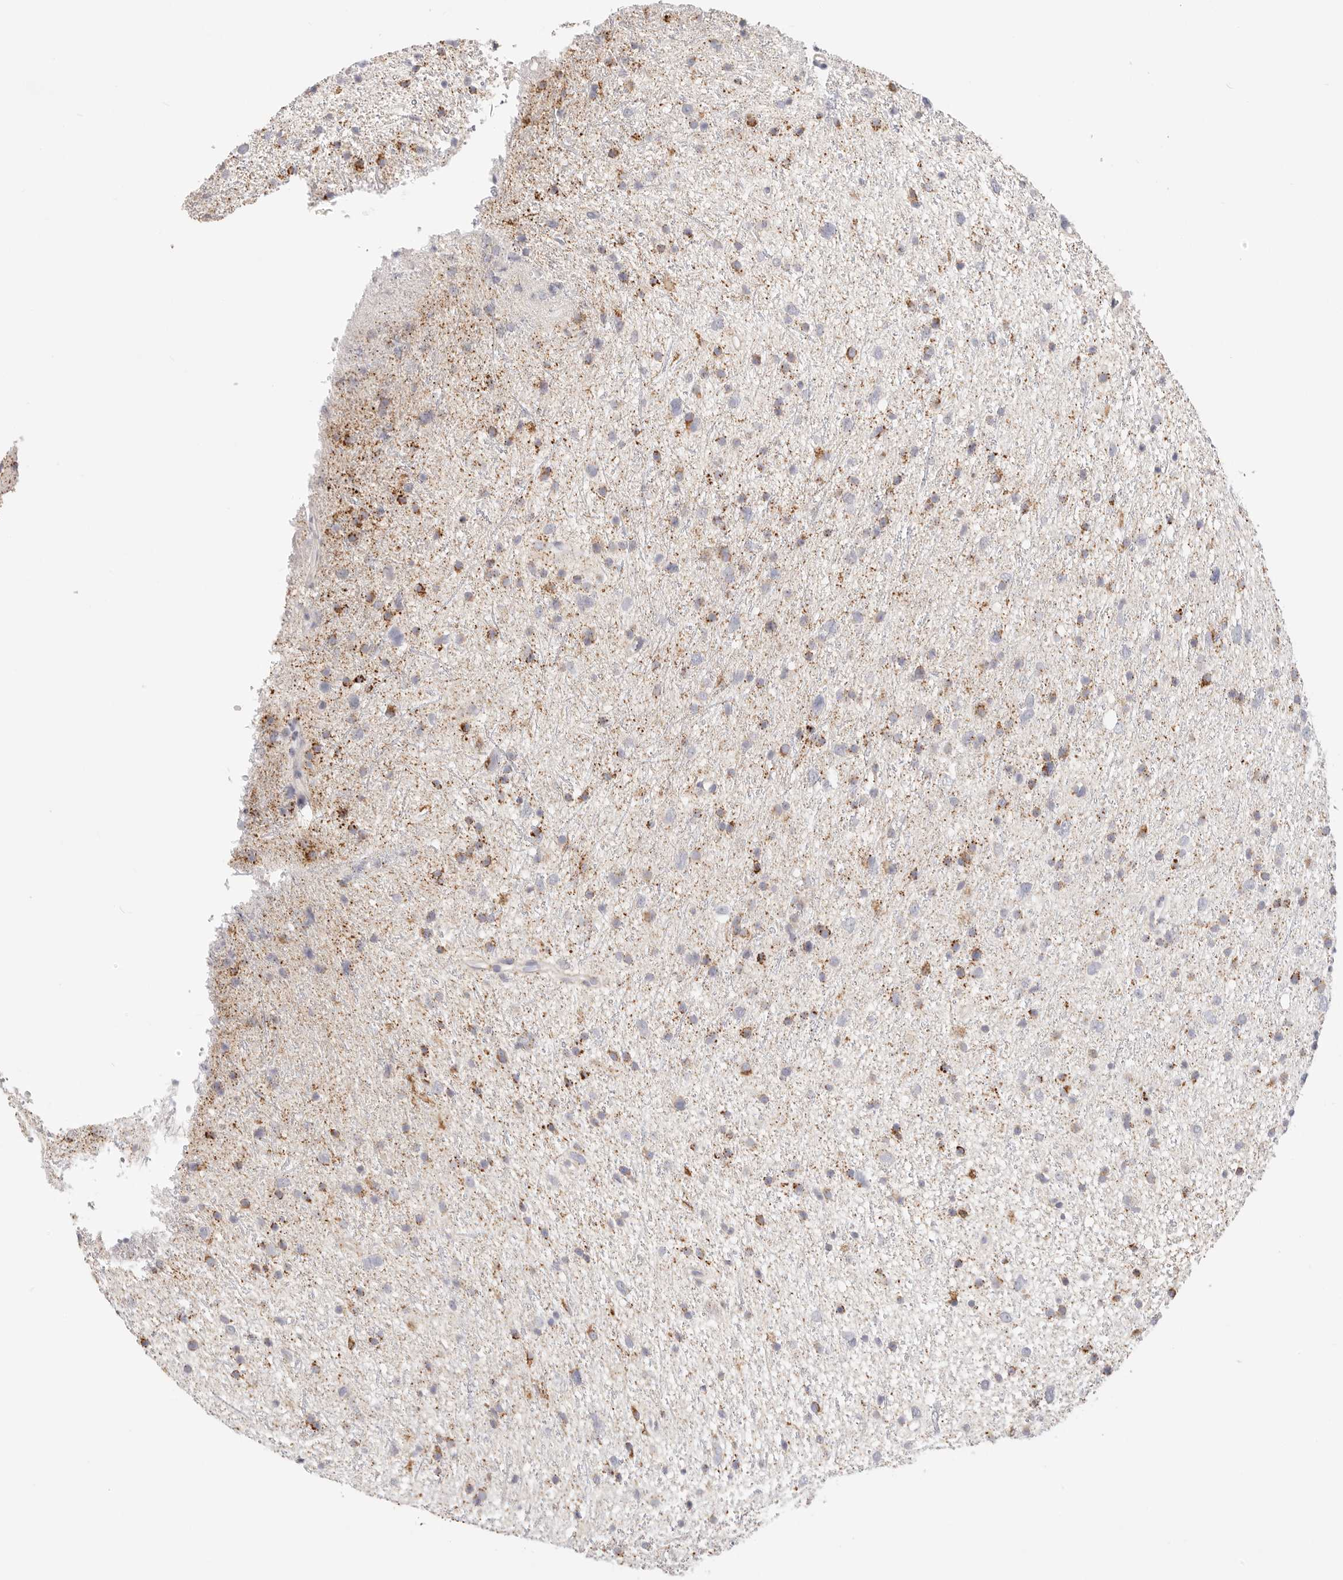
{"staining": {"intensity": "moderate", "quantity": "<25%", "location": "cytoplasmic/membranous"}, "tissue": "glioma", "cell_type": "Tumor cells", "image_type": "cancer", "snomed": [{"axis": "morphology", "description": "Glioma, malignant, Low grade"}, {"axis": "topography", "description": "Cerebral cortex"}], "caption": "An IHC histopathology image of neoplastic tissue is shown. Protein staining in brown highlights moderate cytoplasmic/membranous positivity in glioma within tumor cells. Nuclei are stained in blue.", "gene": "STKLD1", "patient": {"sex": "female", "age": 39}}